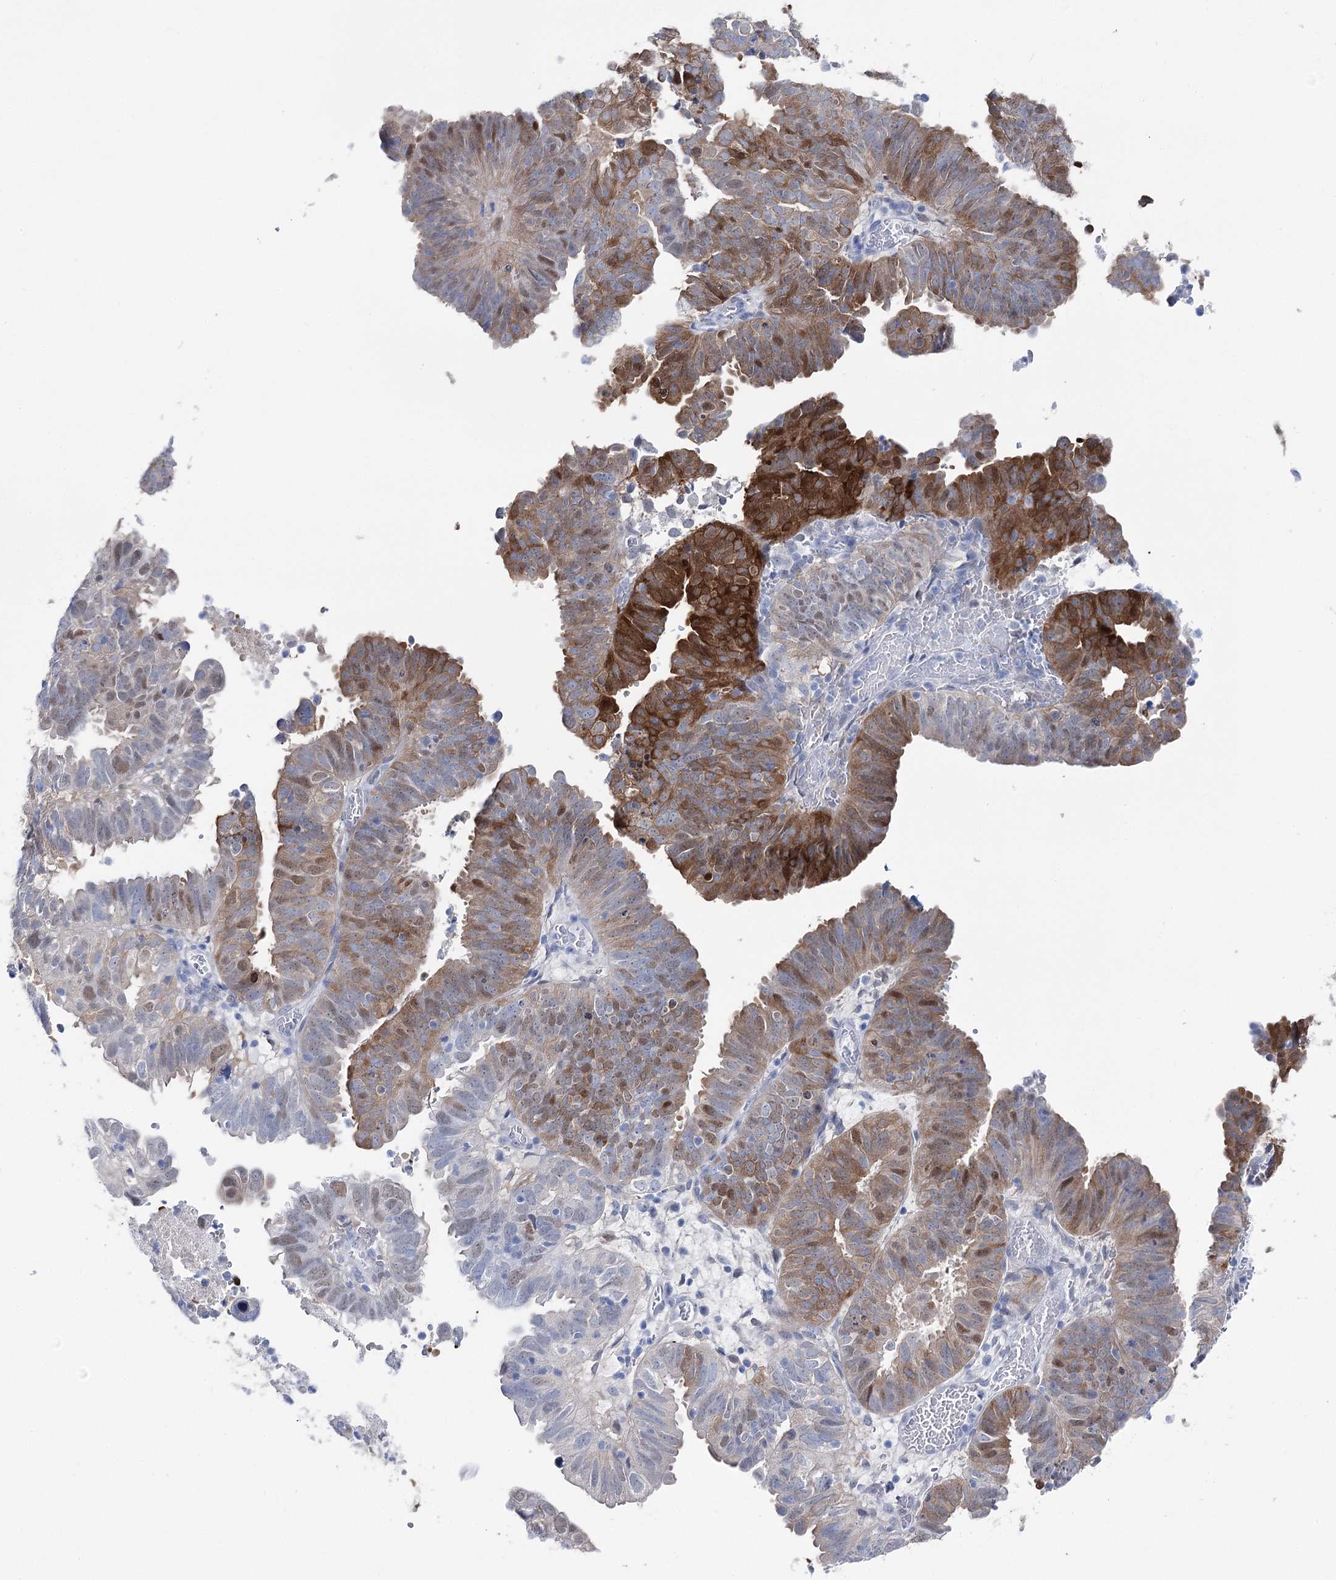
{"staining": {"intensity": "strong", "quantity": "<25%", "location": "cytoplasmic/membranous,nuclear"}, "tissue": "endometrial cancer", "cell_type": "Tumor cells", "image_type": "cancer", "snomed": [{"axis": "morphology", "description": "Adenocarcinoma, NOS"}, {"axis": "topography", "description": "Uterus"}], "caption": "Endometrial adenocarcinoma stained with a brown dye shows strong cytoplasmic/membranous and nuclear positive staining in about <25% of tumor cells.", "gene": "UGDH", "patient": {"sex": "female", "age": 77}}